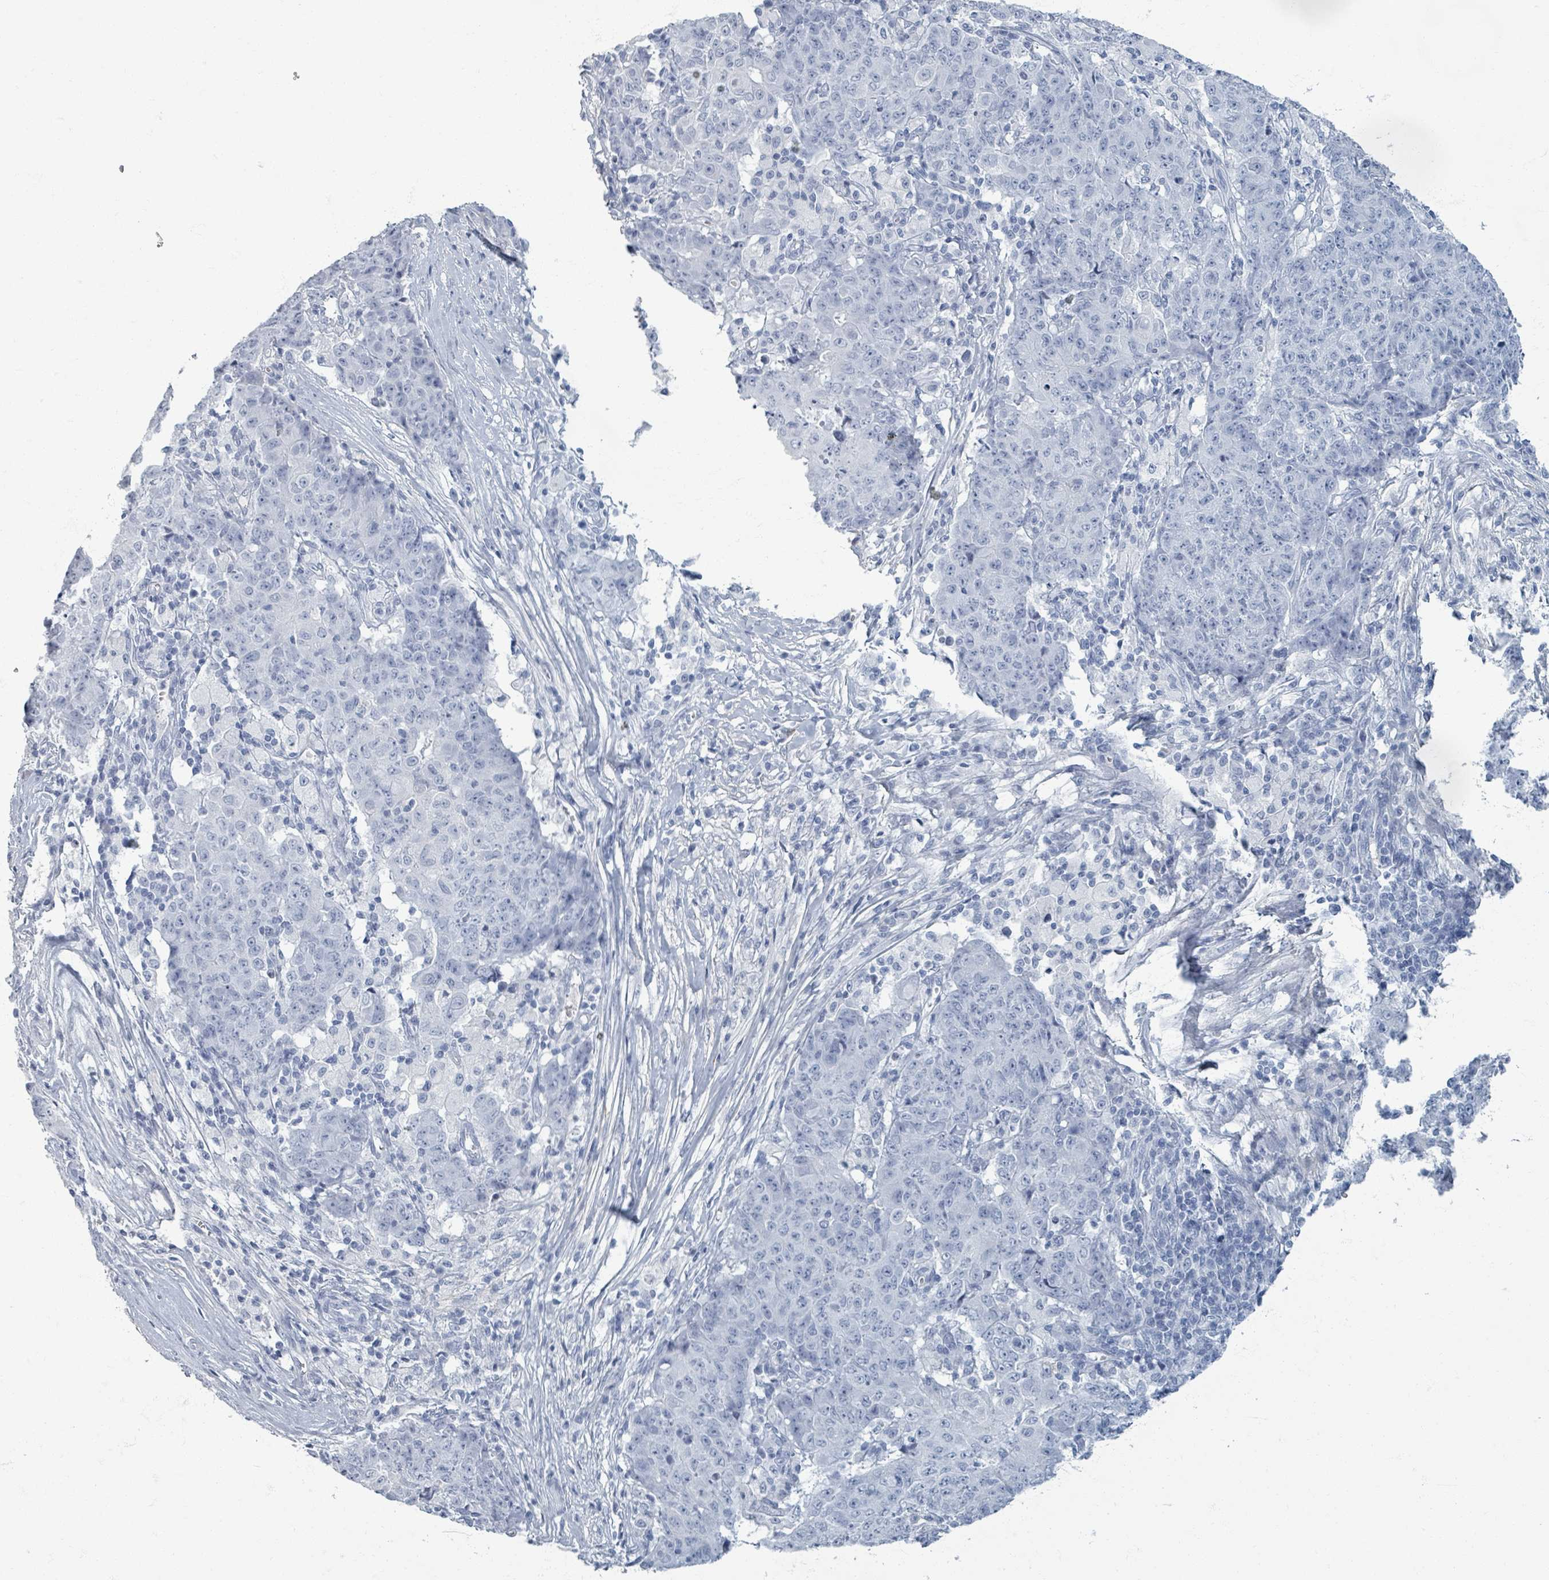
{"staining": {"intensity": "negative", "quantity": "none", "location": "none"}, "tissue": "ovarian cancer", "cell_type": "Tumor cells", "image_type": "cancer", "snomed": [{"axis": "morphology", "description": "Carcinoma, endometroid"}, {"axis": "topography", "description": "Ovary"}], "caption": "Ovarian cancer stained for a protein using immunohistochemistry (IHC) displays no positivity tumor cells.", "gene": "TAS2R1", "patient": {"sex": "female", "age": 42}}